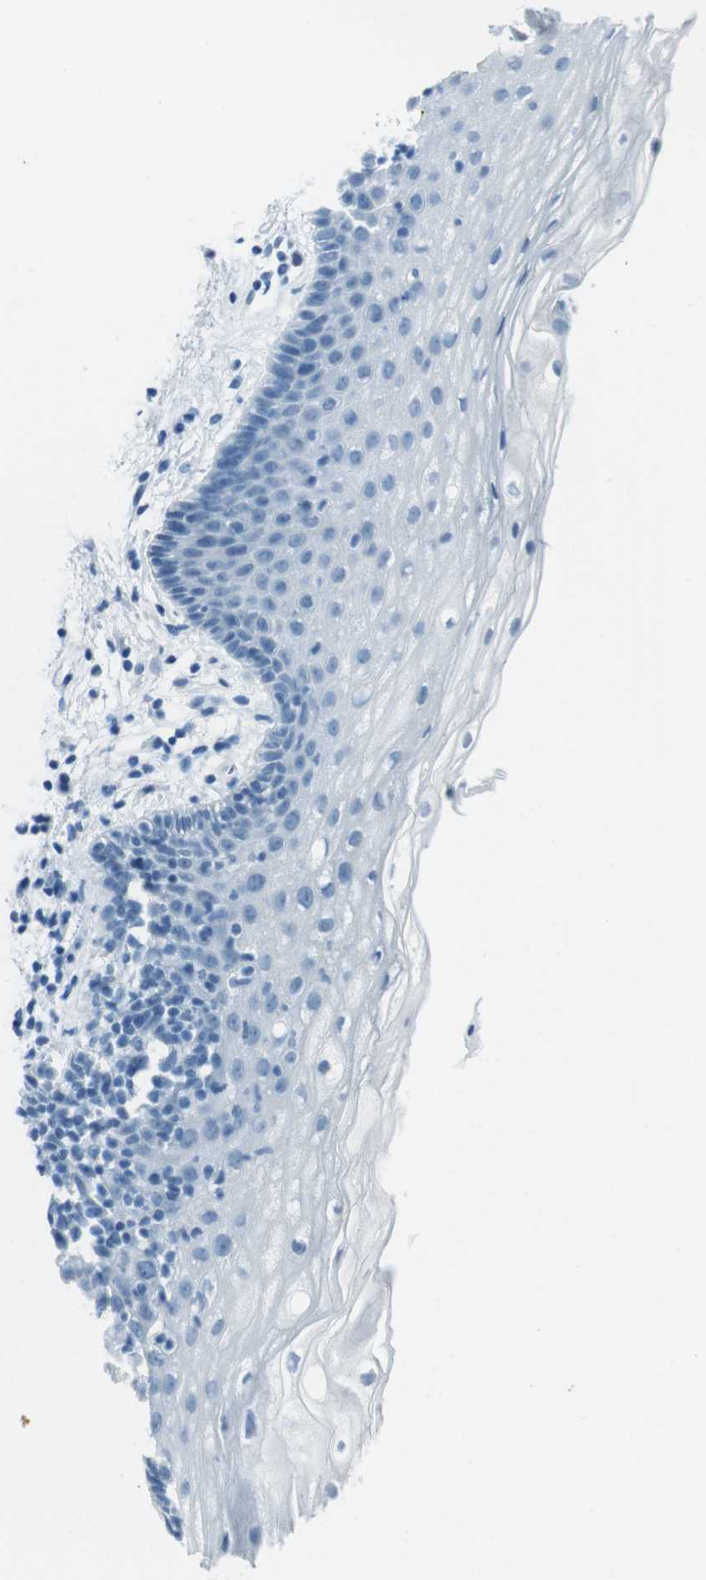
{"staining": {"intensity": "negative", "quantity": "none", "location": "none"}, "tissue": "vagina", "cell_type": "Squamous epithelial cells", "image_type": "normal", "snomed": [{"axis": "morphology", "description": "Normal tissue, NOS"}, {"axis": "topography", "description": "Vagina"}], "caption": "Immunohistochemistry of benign vagina shows no positivity in squamous epithelial cells.", "gene": "TMEM207", "patient": {"sex": "female", "age": 44}}